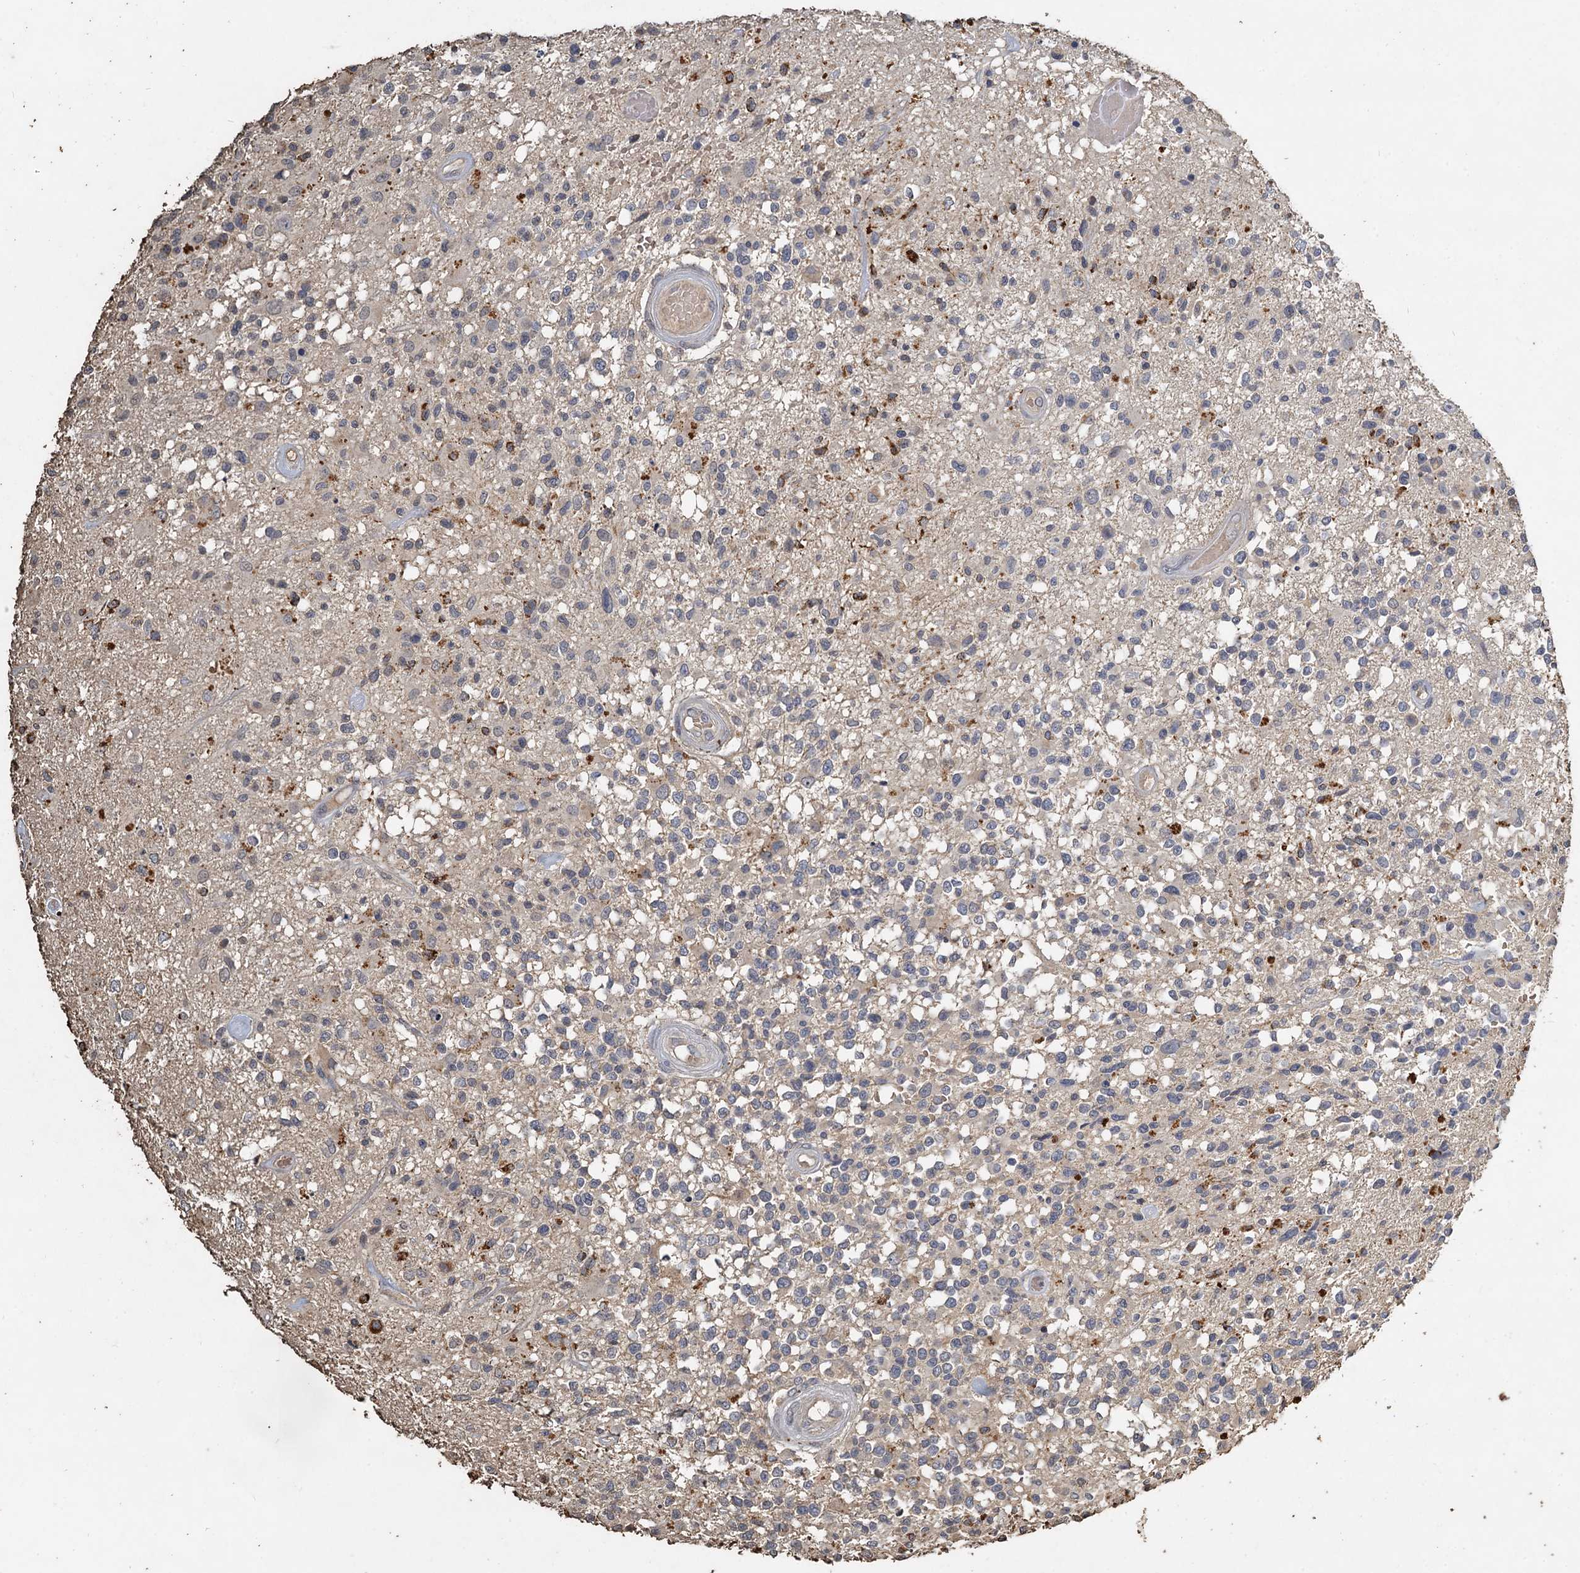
{"staining": {"intensity": "negative", "quantity": "none", "location": "none"}, "tissue": "glioma", "cell_type": "Tumor cells", "image_type": "cancer", "snomed": [{"axis": "morphology", "description": "Glioma, malignant, High grade"}, {"axis": "morphology", "description": "Glioblastoma, NOS"}, {"axis": "topography", "description": "Brain"}], "caption": "This is an IHC histopathology image of glioma. There is no positivity in tumor cells.", "gene": "CCDC61", "patient": {"sex": "male", "age": 60}}